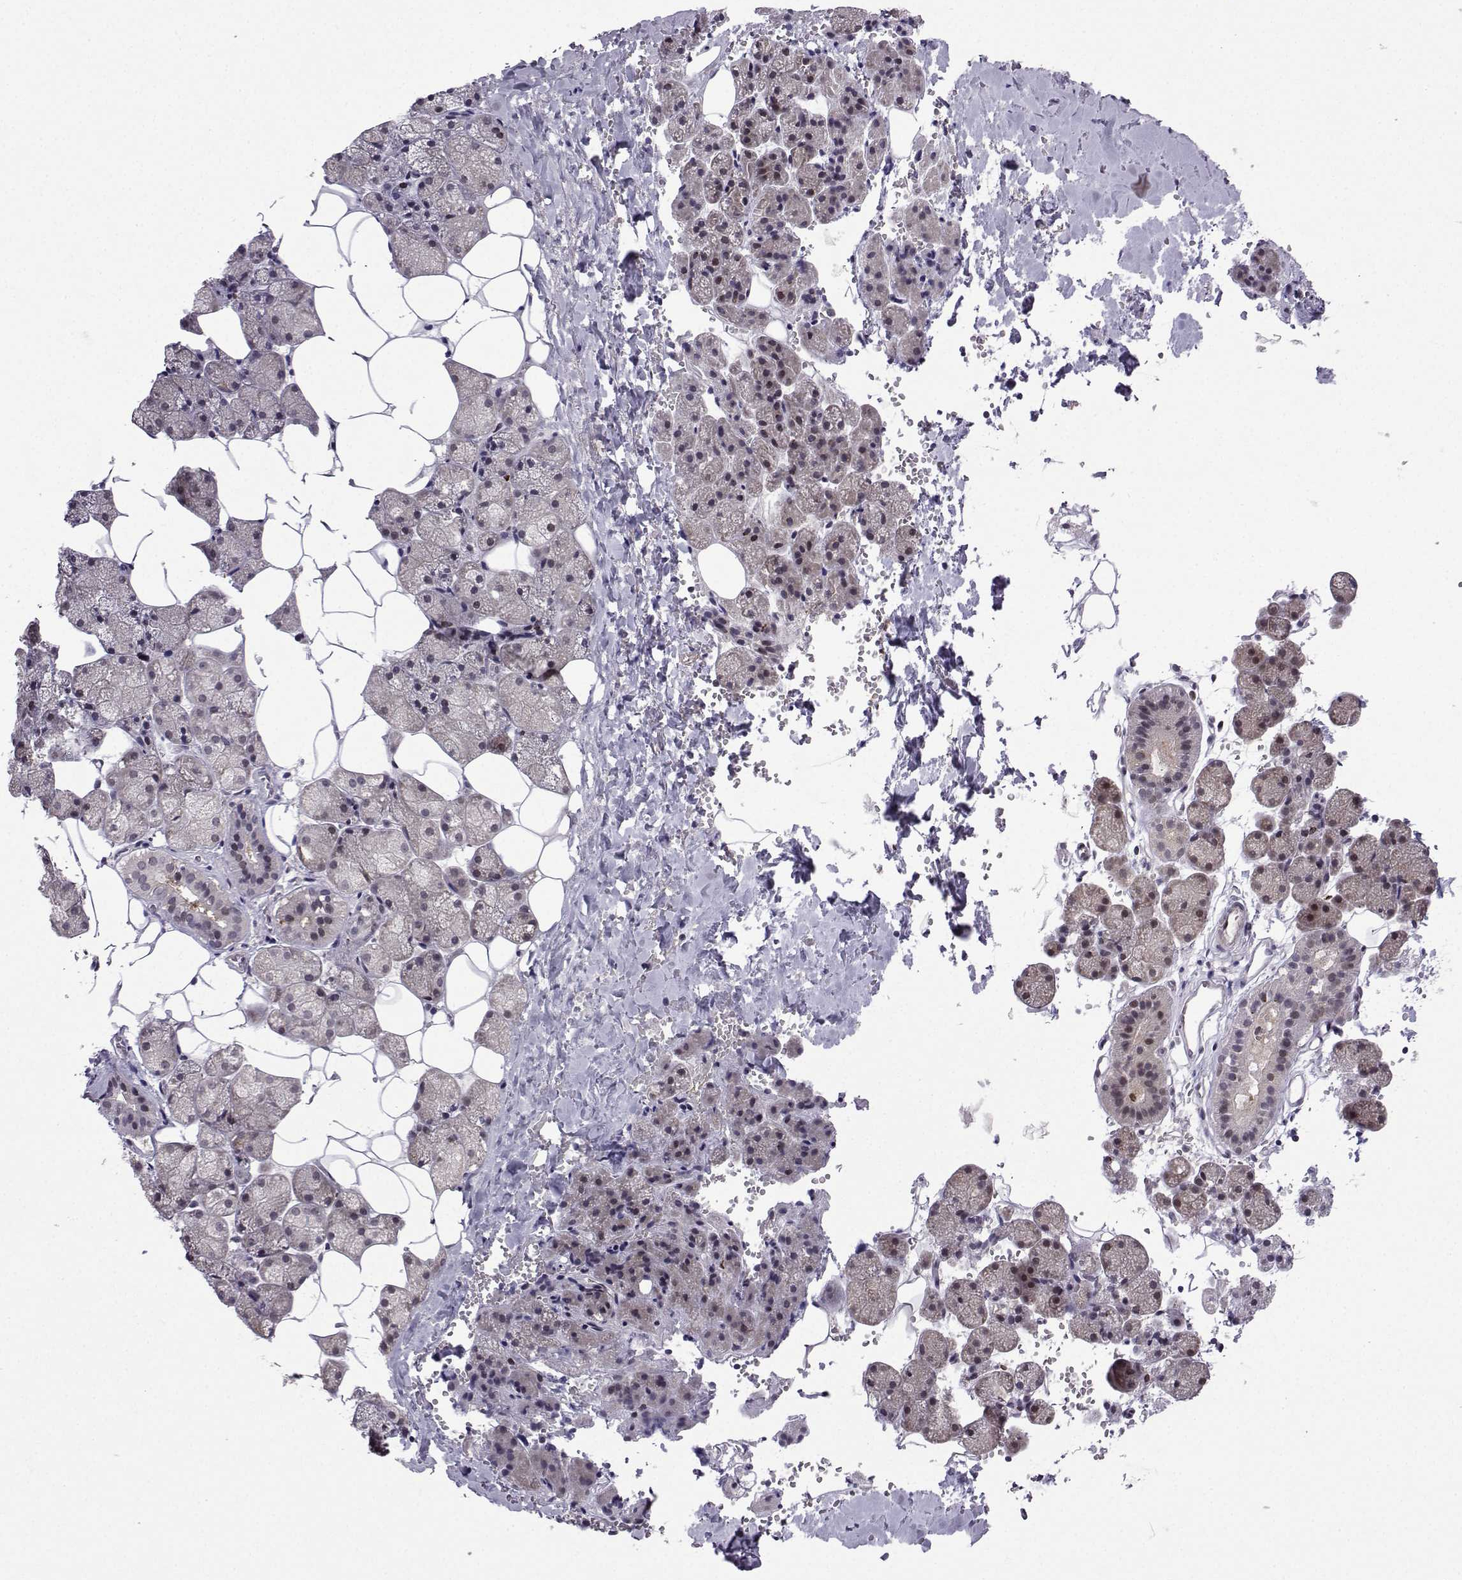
{"staining": {"intensity": "weak", "quantity": "<25%", "location": "nuclear"}, "tissue": "salivary gland", "cell_type": "Glandular cells", "image_type": "normal", "snomed": [{"axis": "morphology", "description": "Normal tissue, NOS"}, {"axis": "topography", "description": "Salivary gland"}], "caption": "A high-resolution image shows immunohistochemistry (IHC) staining of benign salivary gland, which reveals no significant expression in glandular cells.", "gene": "FGF3", "patient": {"sex": "male", "age": 38}}